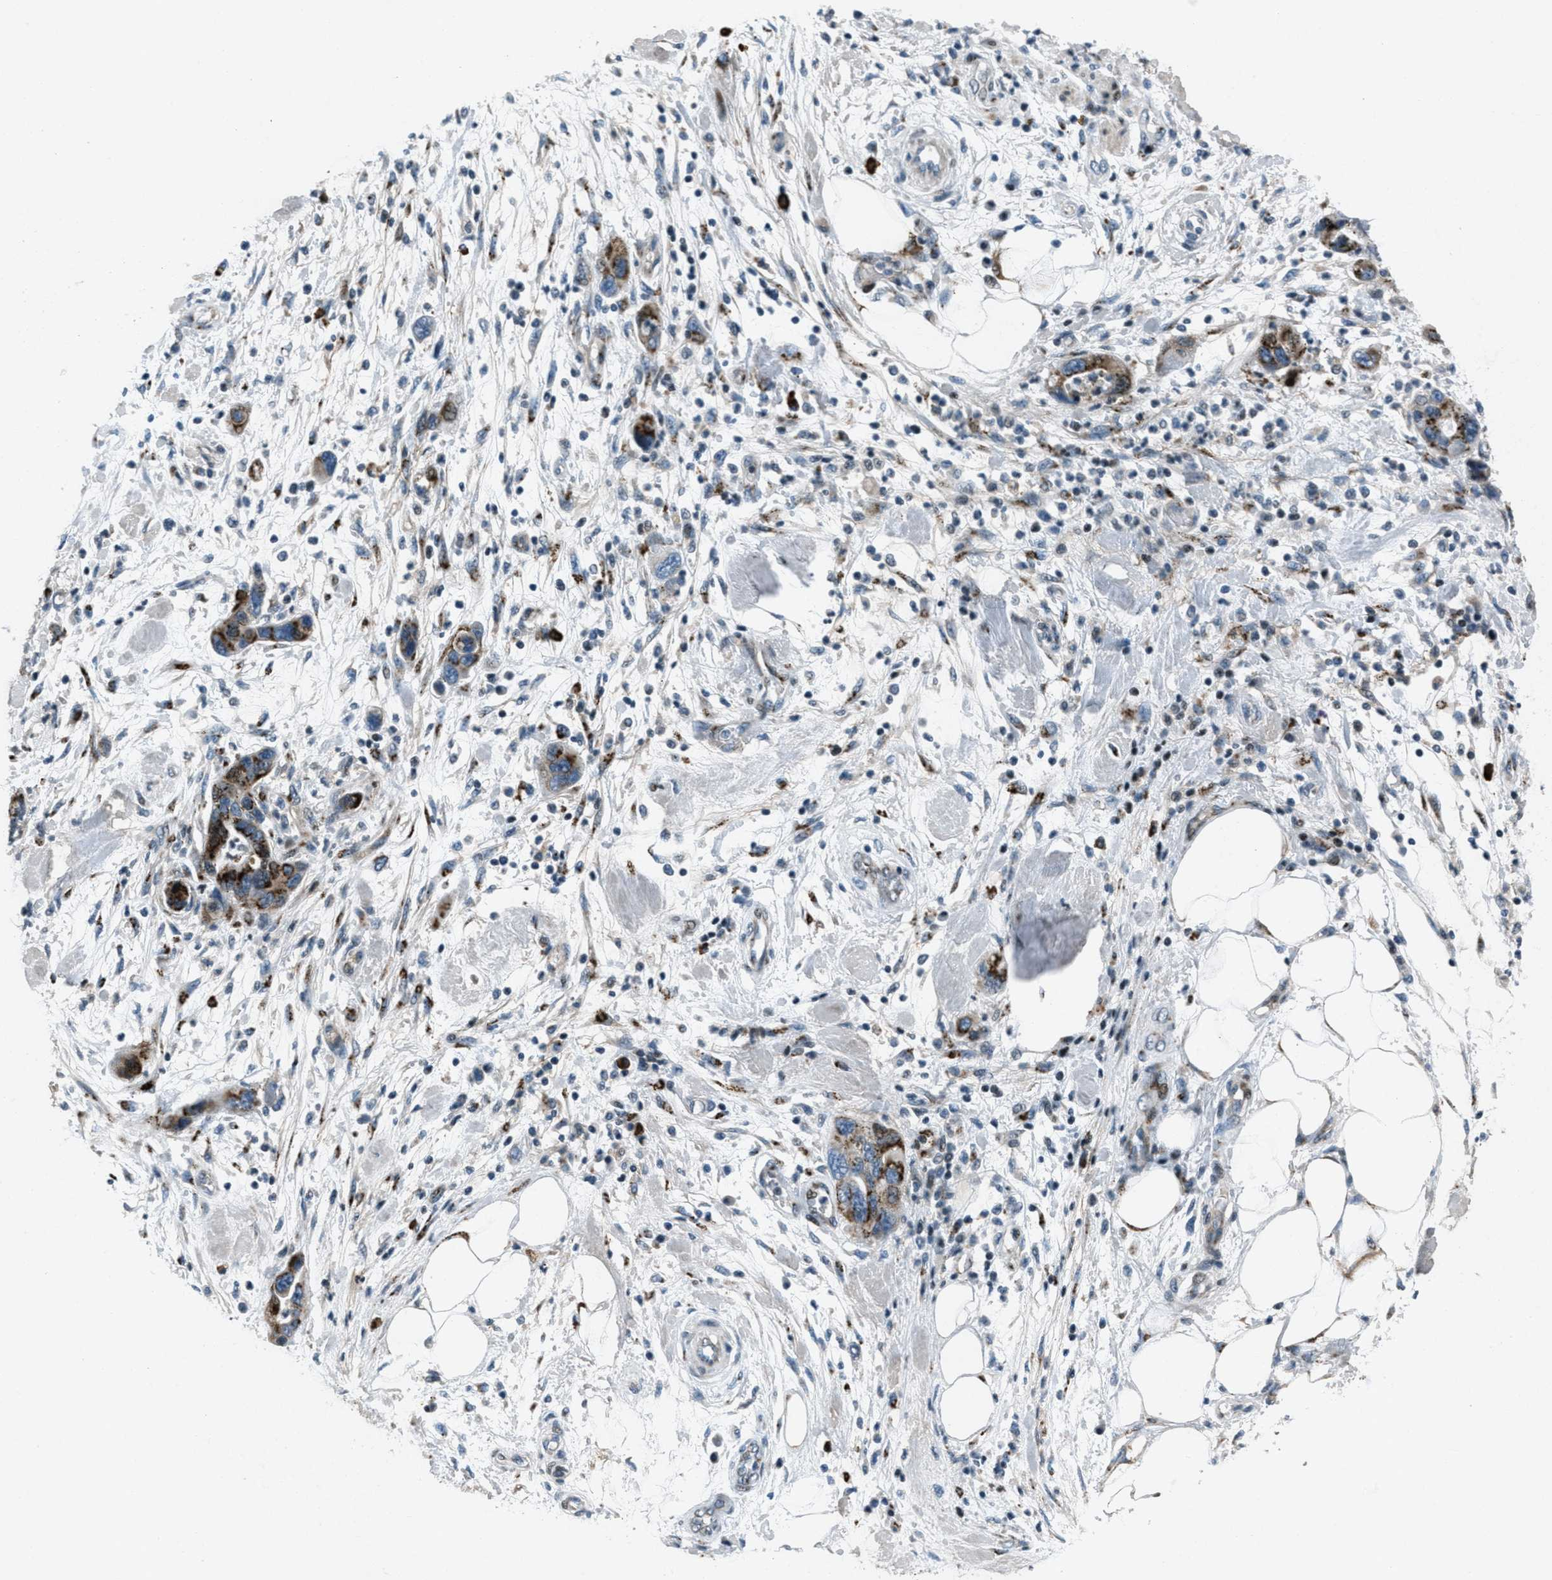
{"staining": {"intensity": "strong", "quantity": ">75%", "location": "cytoplasmic/membranous"}, "tissue": "pancreatic cancer", "cell_type": "Tumor cells", "image_type": "cancer", "snomed": [{"axis": "morphology", "description": "Normal tissue, NOS"}, {"axis": "morphology", "description": "Adenocarcinoma, NOS"}, {"axis": "topography", "description": "Pancreas"}], "caption": "Tumor cells exhibit strong cytoplasmic/membranous positivity in about >75% of cells in adenocarcinoma (pancreatic).", "gene": "GPC6", "patient": {"sex": "female", "age": 71}}